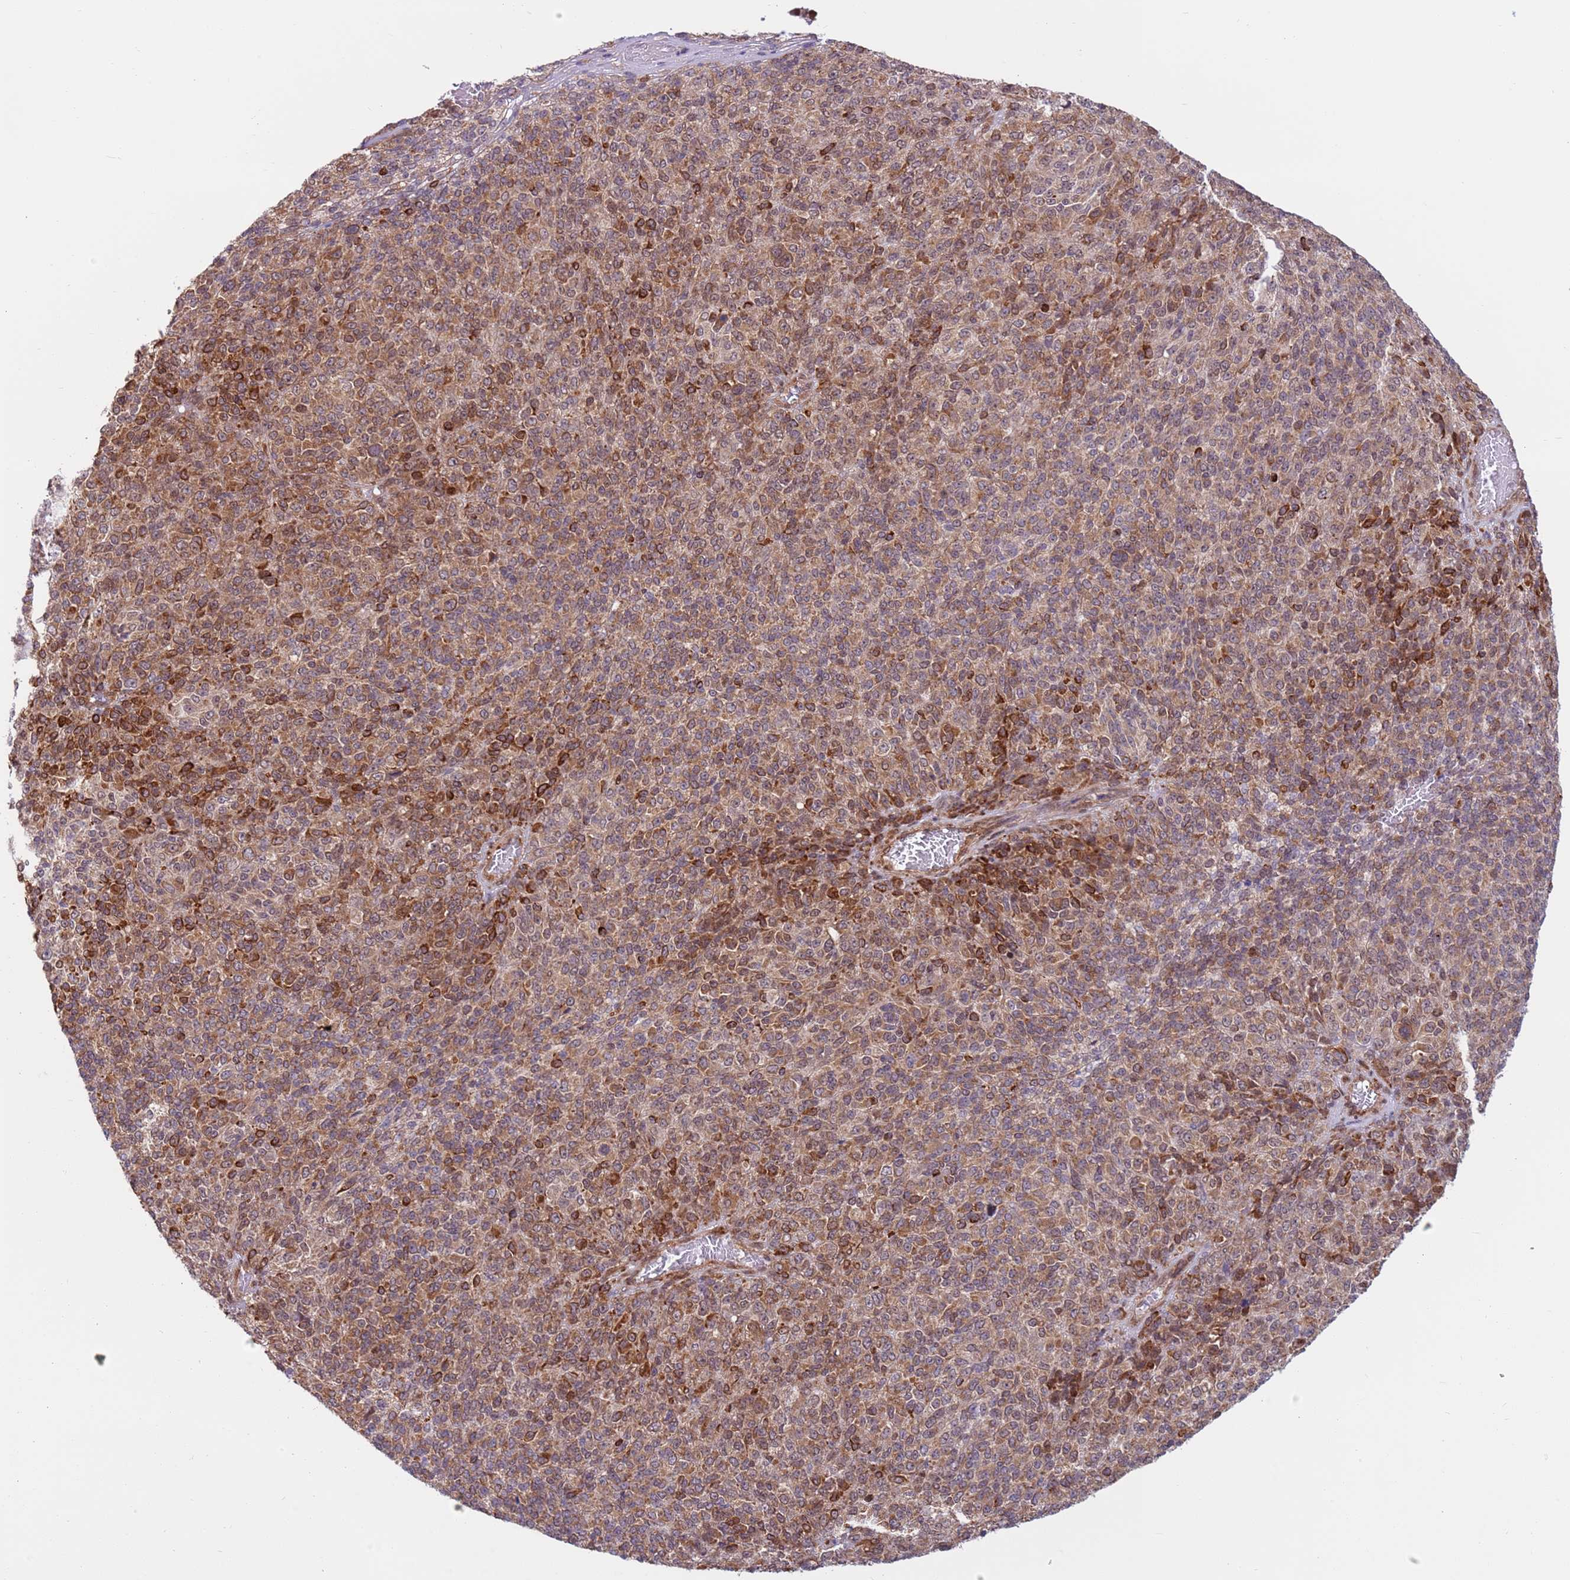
{"staining": {"intensity": "moderate", "quantity": ">75%", "location": "cytoplasmic/membranous"}, "tissue": "melanoma", "cell_type": "Tumor cells", "image_type": "cancer", "snomed": [{"axis": "morphology", "description": "Malignant melanoma, Metastatic site"}, {"axis": "topography", "description": "Brain"}], "caption": "An image of human melanoma stained for a protein exhibits moderate cytoplasmic/membranous brown staining in tumor cells.", "gene": "DCAF4", "patient": {"sex": "female", "age": 56}}